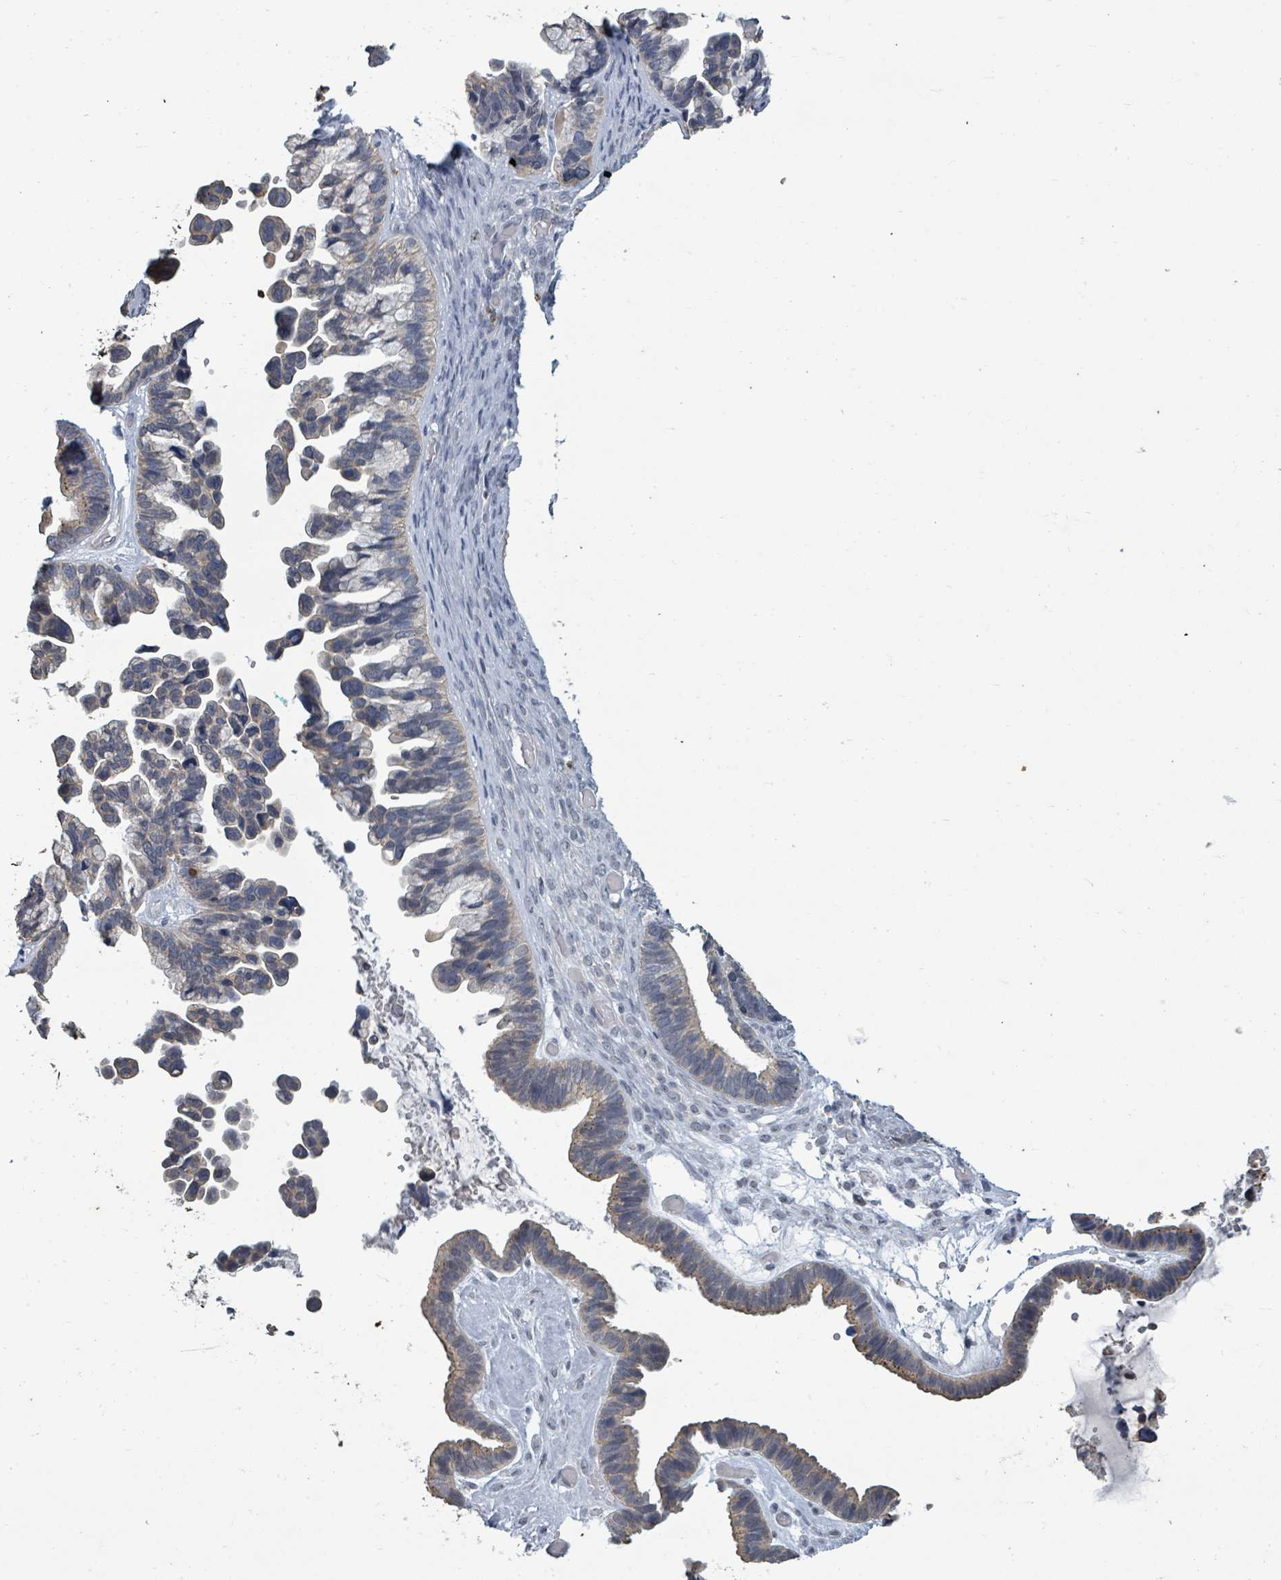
{"staining": {"intensity": "weak", "quantity": "25%-75%", "location": "cytoplasmic/membranous"}, "tissue": "ovarian cancer", "cell_type": "Tumor cells", "image_type": "cancer", "snomed": [{"axis": "morphology", "description": "Cystadenocarcinoma, serous, NOS"}, {"axis": "topography", "description": "Ovary"}], "caption": "Weak cytoplasmic/membranous protein staining is seen in about 25%-75% of tumor cells in serous cystadenocarcinoma (ovarian).", "gene": "ASB12", "patient": {"sex": "female", "age": 56}}